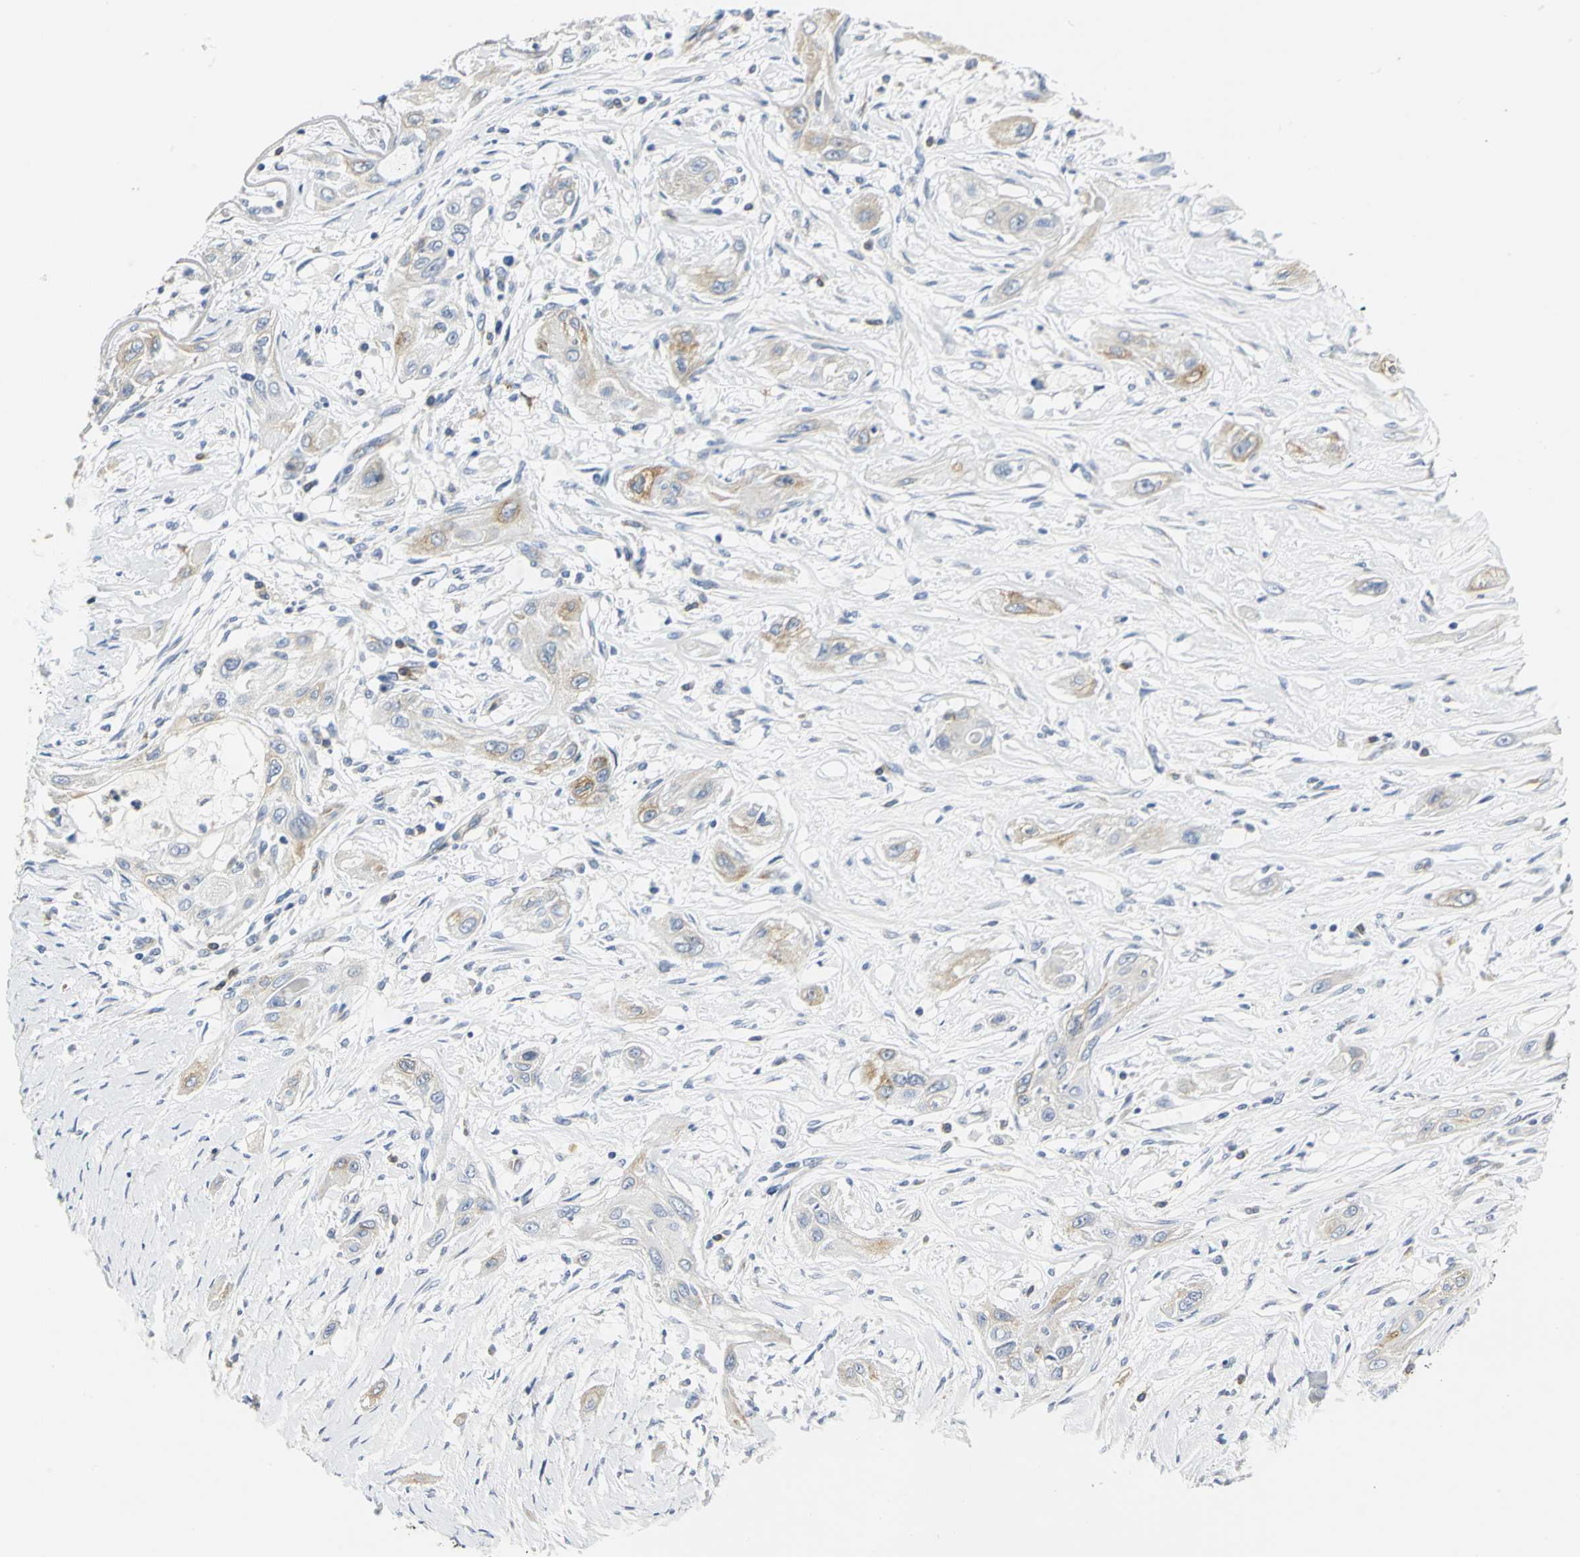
{"staining": {"intensity": "weak", "quantity": "25%-75%", "location": "cytoplasmic/membranous"}, "tissue": "lung cancer", "cell_type": "Tumor cells", "image_type": "cancer", "snomed": [{"axis": "morphology", "description": "Squamous cell carcinoma, NOS"}, {"axis": "topography", "description": "Lung"}], "caption": "Immunohistochemical staining of squamous cell carcinoma (lung) reveals weak cytoplasmic/membranous protein positivity in about 25%-75% of tumor cells.", "gene": "GNRH2", "patient": {"sex": "female", "age": 47}}